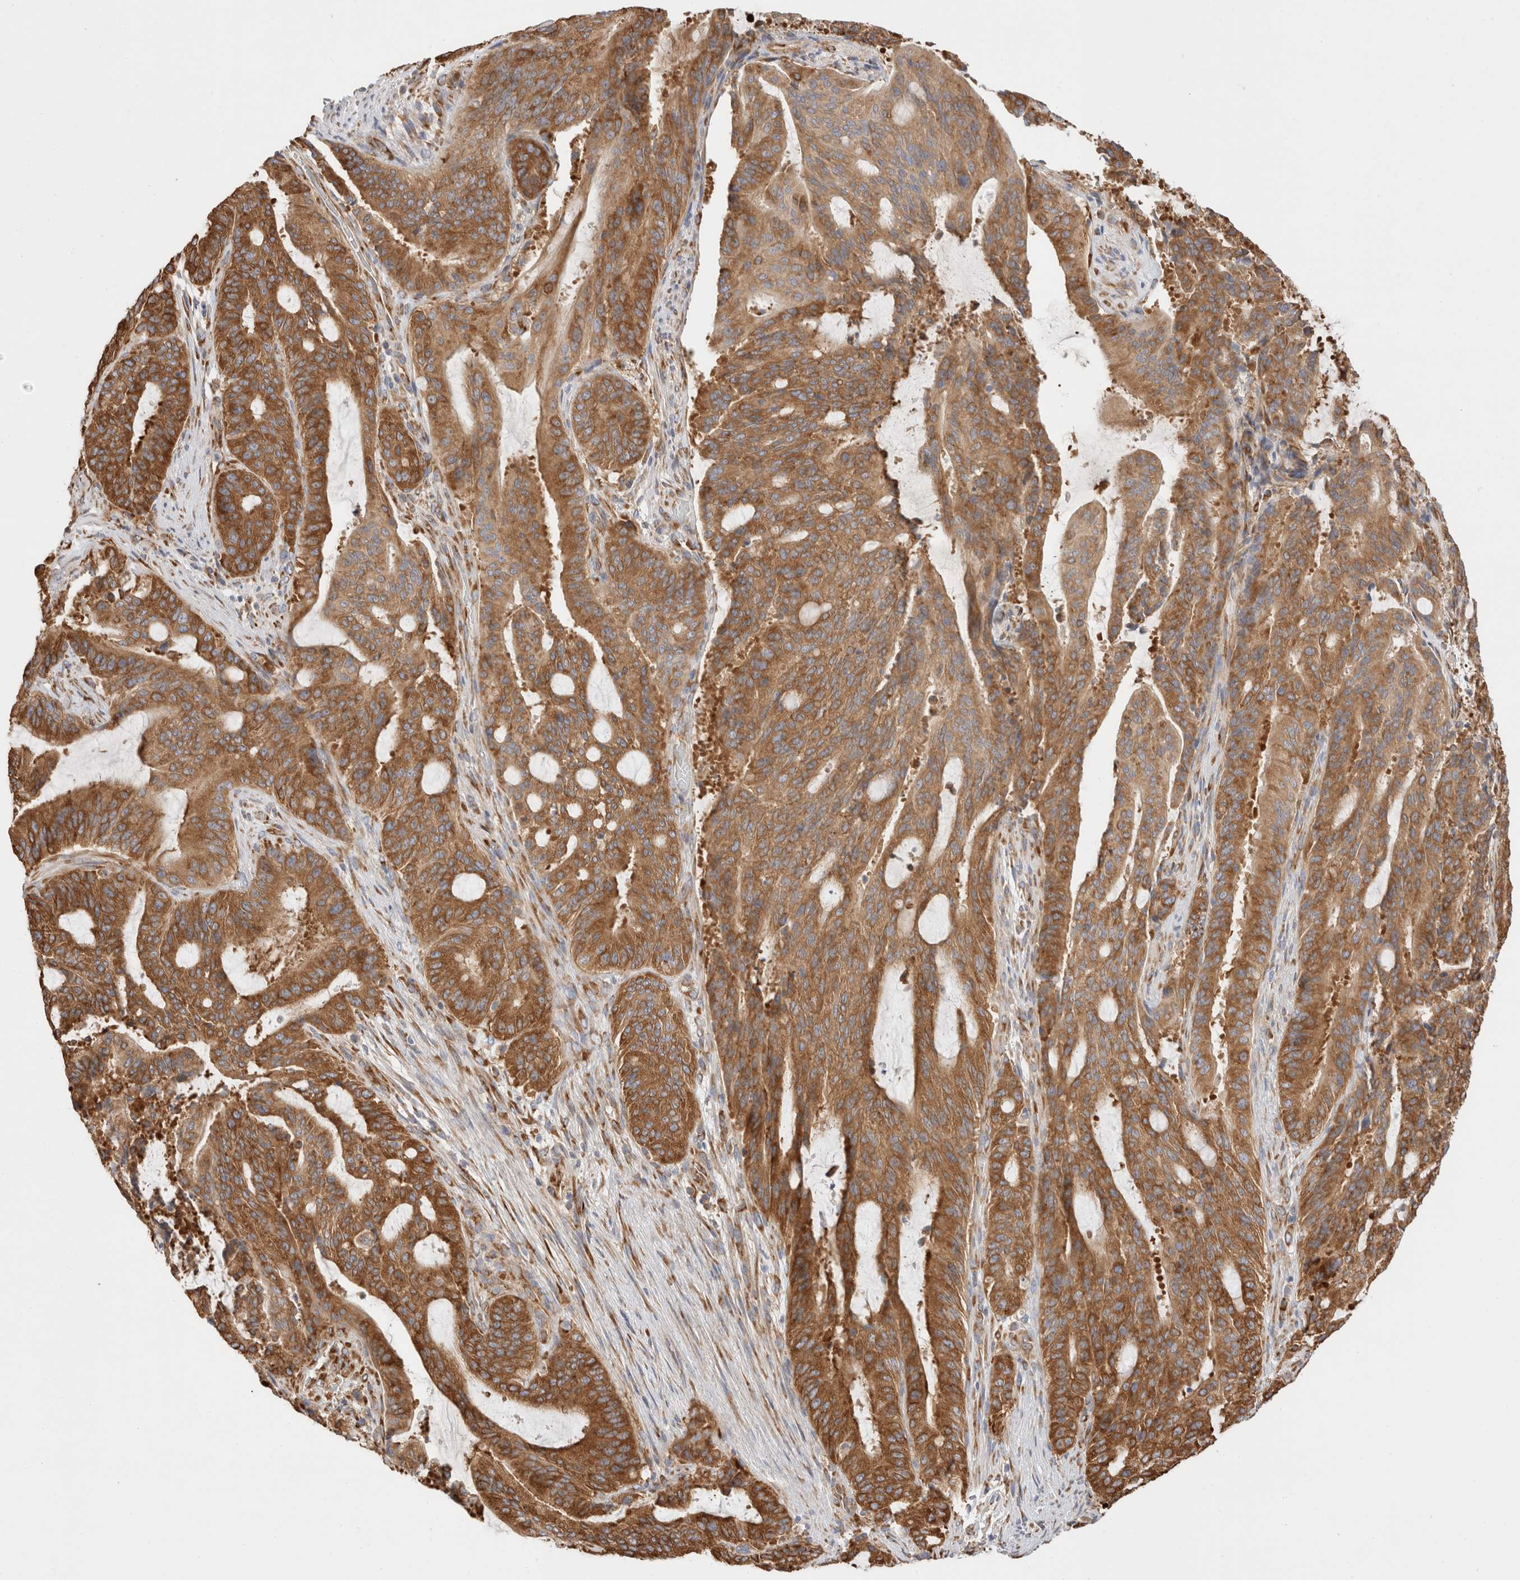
{"staining": {"intensity": "strong", "quantity": ">75%", "location": "cytoplasmic/membranous"}, "tissue": "liver cancer", "cell_type": "Tumor cells", "image_type": "cancer", "snomed": [{"axis": "morphology", "description": "Normal tissue, NOS"}, {"axis": "morphology", "description": "Cholangiocarcinoma"}, {"axis": "topography", "description": "Liver"}, {"axis": "topography", "description": "Peripheral nerve tissue"}], "caption": "A high-resolution image shows immunohistochemistry staining of liver cholangiocarcinoma, which shows strong cytoplasmic/membranous staining in about >75% of tumor cells.", "gene": "ZC2HC1A", "patient": {"sex": "female", "age": 73}}